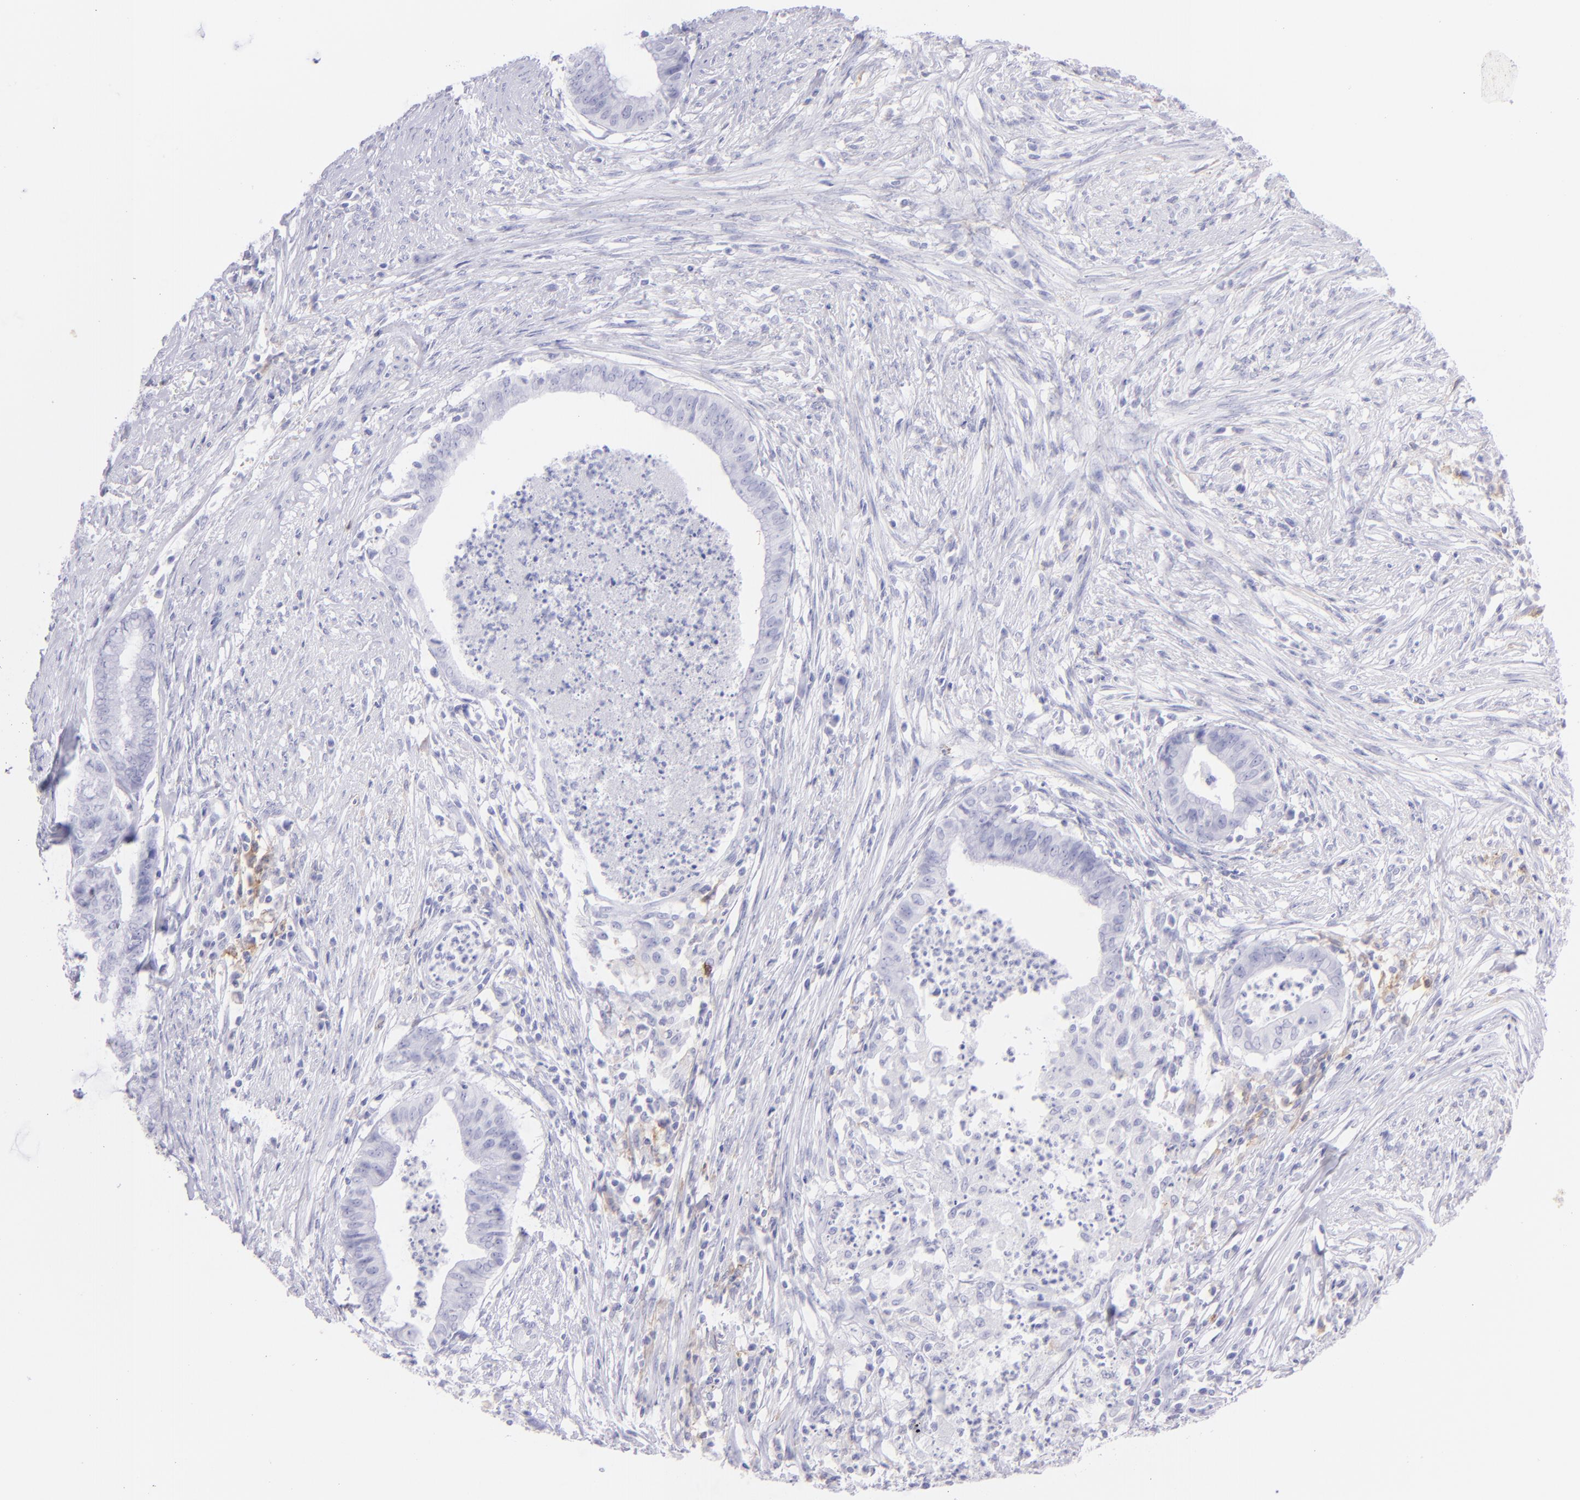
{"staining": {"intensity": "negative", "quantity": "none", "location": "none"}, "tissue": "endometrial cancer", "cell_type": "Tumor cells", "image_type": "cancer", "snomed": [{"axis": "morphology", "description": "Necrosis, NOS"}, {"axis": "morphology", "description": "Adenocarcinoma, NOS"}, {"axis": "topography", "description": "Endometrium"}], "caption": "There is no significant positivity in tumor cells of endometrial cancer (adenocarcinoma). (DAB immunohistochemistry visualized using brightfield microscopy, high magnification).", "gene": "CD72", "patient": {"sex": "female", "age": 79}}